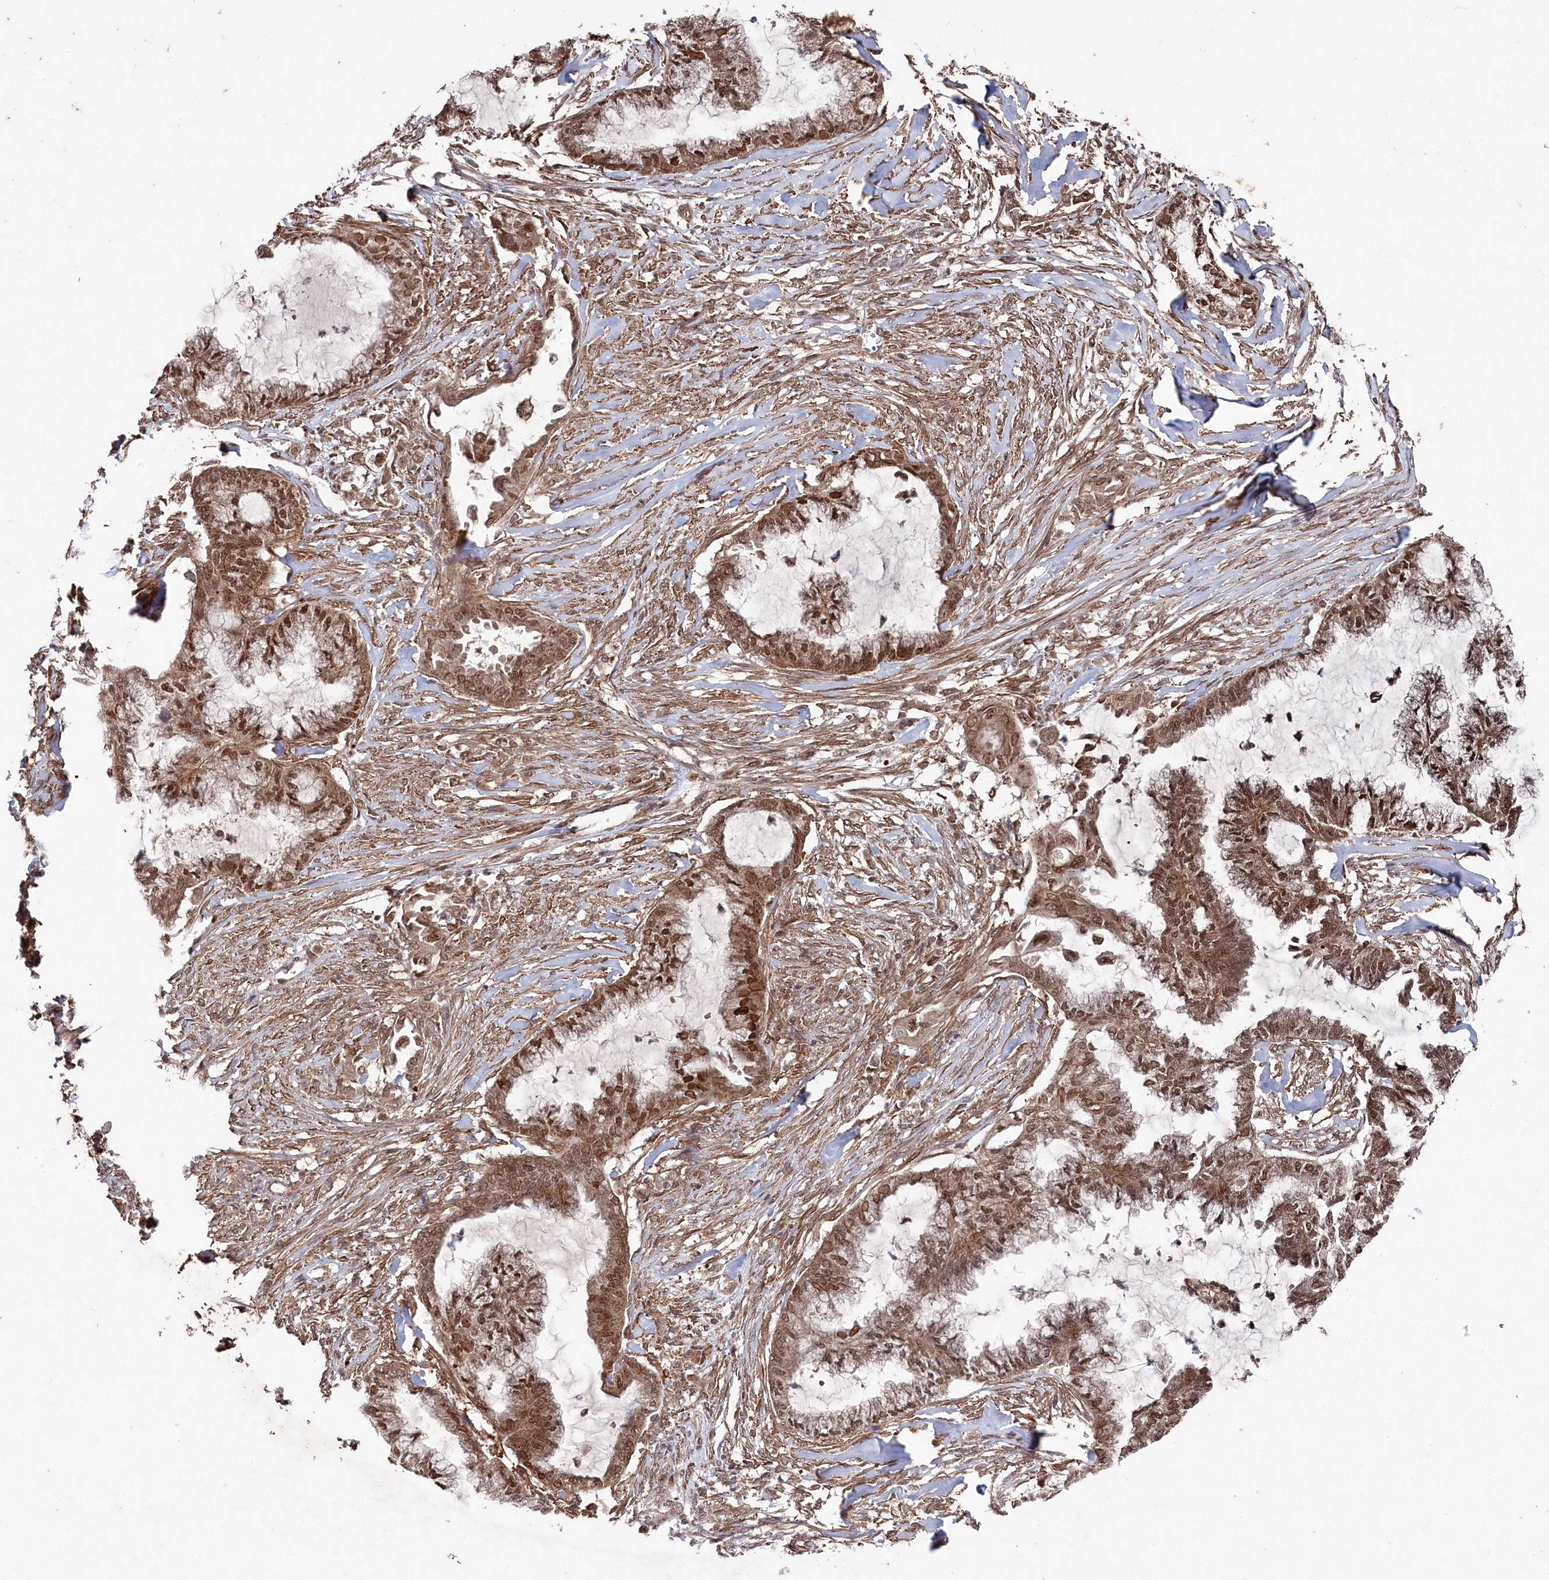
{"staining": {"intensity": "moderate", "quantity": ">75%", "location": "cytoplasmic/membranous,nuclear"}, "tissue": "endometrial cancer", "cell_type": "Tumor cells", "image_type": "cancer", "snomed": [{"axis": "morphology", "description": "Adenocarcinoma, NOS"}, {"axis": "topography", "description": "Endometrium"}], "caption": "High-power microscopy captured an IHC histopathology image of endometrial cancer (adenocarcinoma), revealing moderate cytoplasmic/membranous and nuclear staining in about >75% of tumor cells. The staining was performed using DAB (3,3'-diaminobenzidine) to visualize the protein expression in brown, while the nuclei were stained in blue with hematoxylin (Magnification: 20x).", "gene": "BORCS7", "patient": {"sex": "female", "age": 86}}